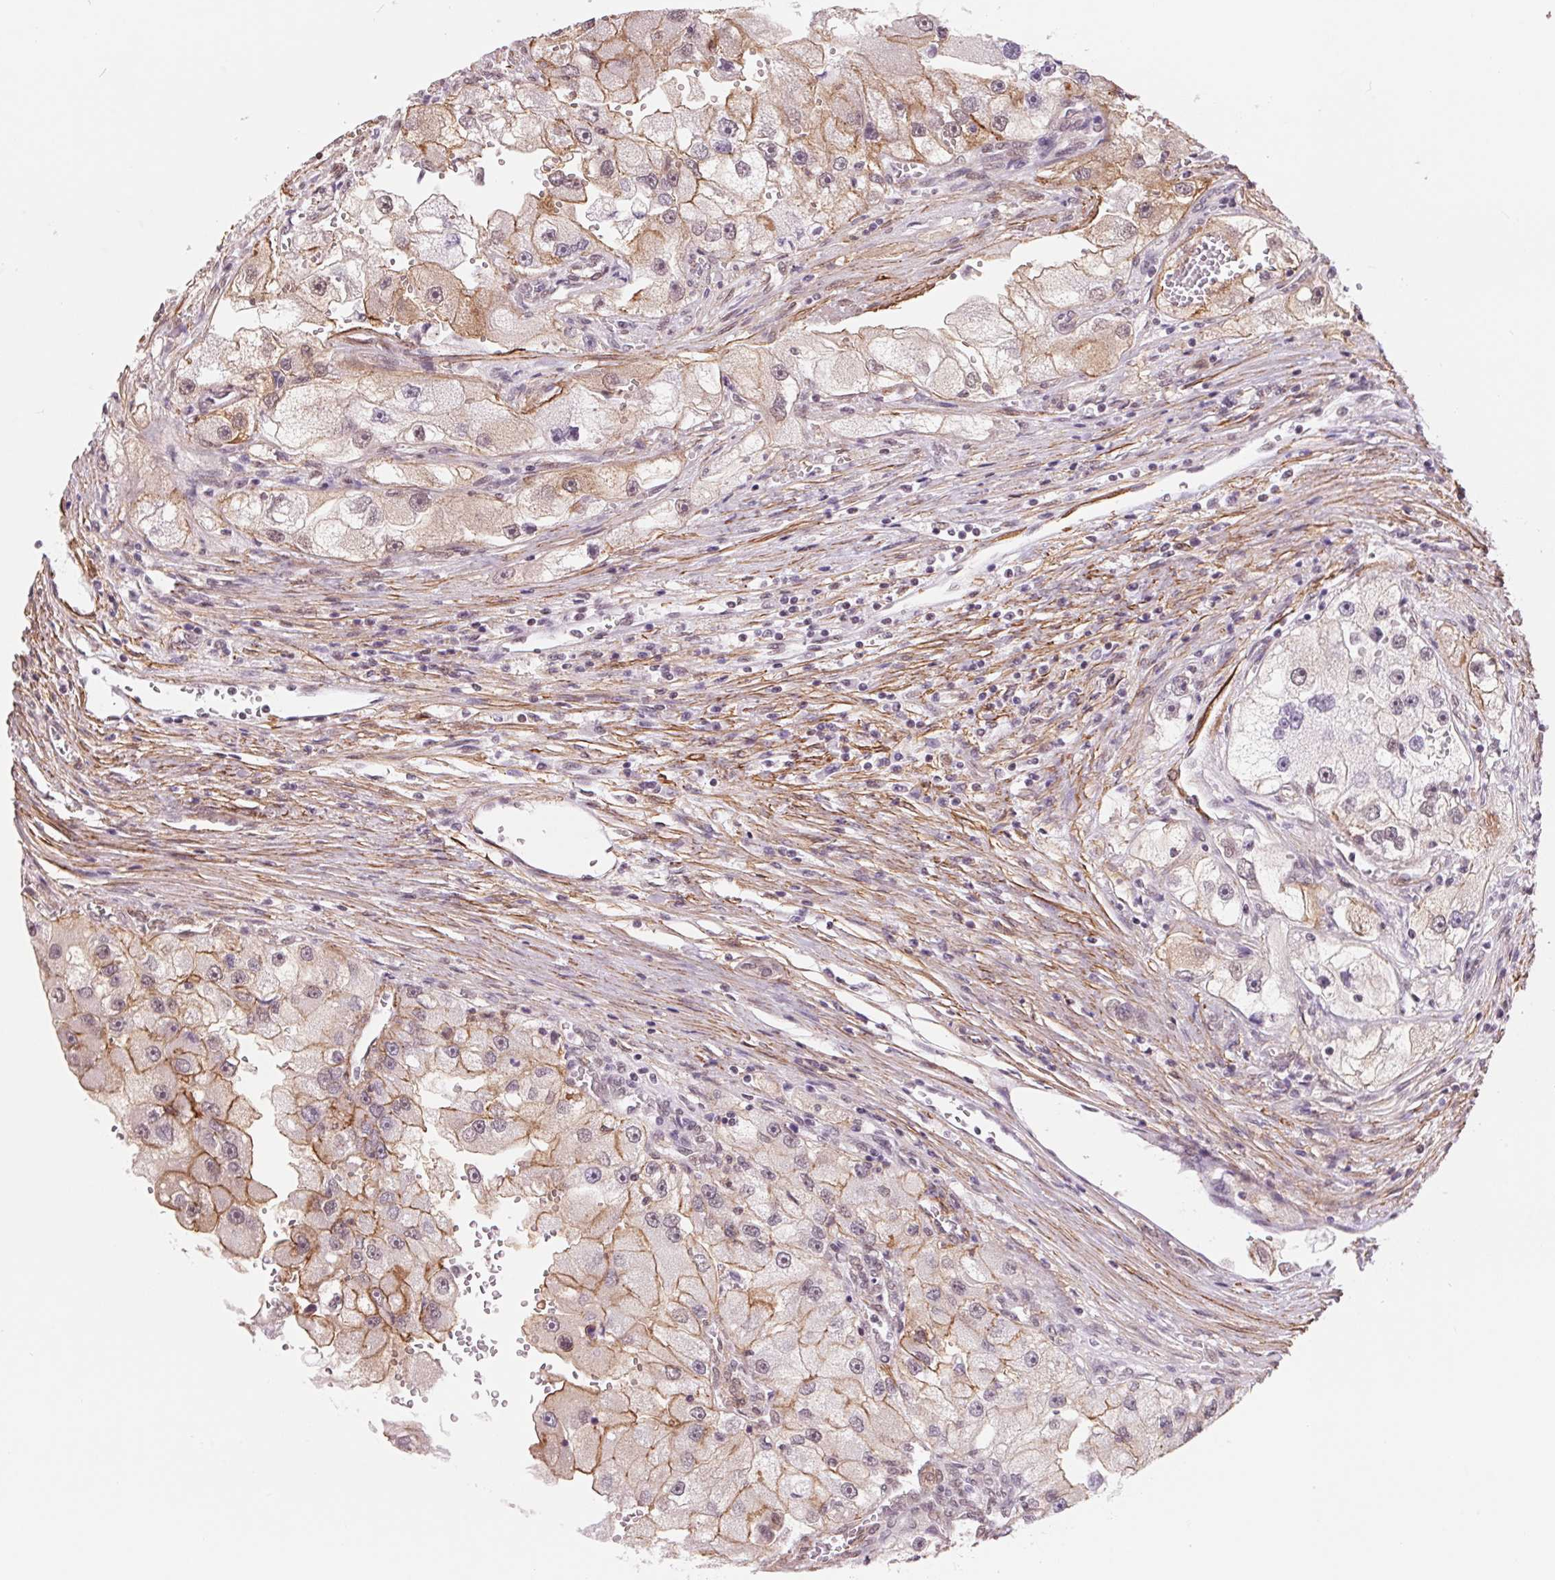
{"staining": {"intensity": "moderate", "quantity": "25%-75%", "location": "cytoplasmic/membranous"}, "tissue": "renal cancer", "cell_type": "Tumor cells", "image_type": "cancer", "snomed": [{"axis": "morphology", "description": "Adenocarcinoma, NOS"}, {"axis": "topography", "description": "Kidney"}], "caption": "This is an image of immunohistochemistry staining of adenocarcinoma (renal), which shows moderate expression in the cytoplasmic/membranous of tumor cells.", "gene": "BCAT1", "patient": {"sex": "male", "age": 63}}